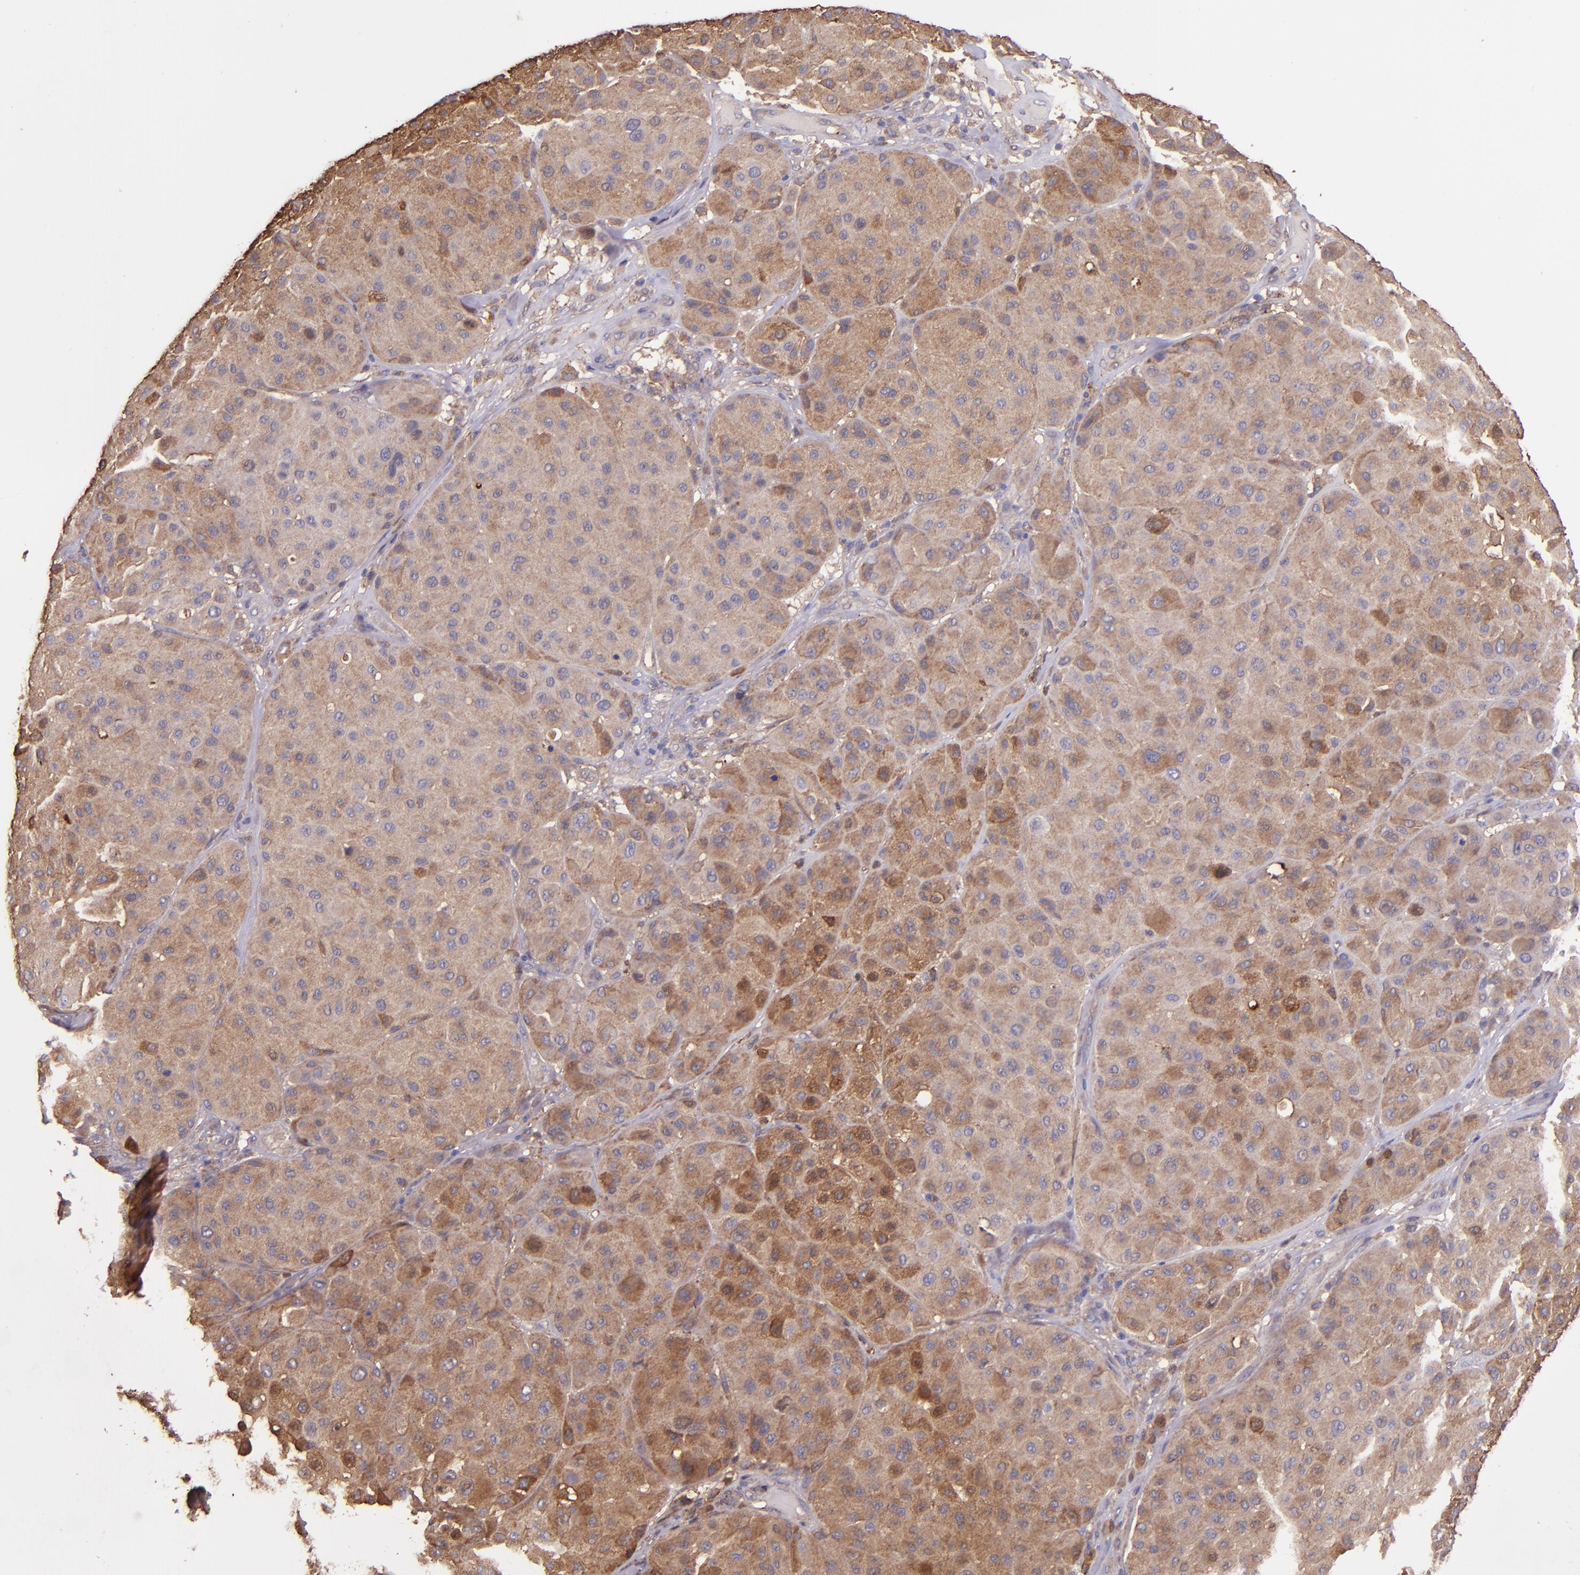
{"staining": {"intensity": "moderate", "quantity": ">75%", "location": "cytoplasmic/membranous"}, "tissue": "melanoma", "cell_type": "Tumor cells", "image_type": "cancer", "snomed": [{"axis": "morphology", "description": "Normal tissue, NOS"}, {"axis": "morphology", "description": "Malignant melanoma, Metastatic site"}, {"axis": "topography", "description": "Skin"}], "caption": "This is an image of IHC staining of malignant melanoma (metastatic site), which shows moderate positivity in the cytoplasmic/membranous of tumor cells.", "gene": "WASHC1", "patient": {"sex": "male", "age": 41}}